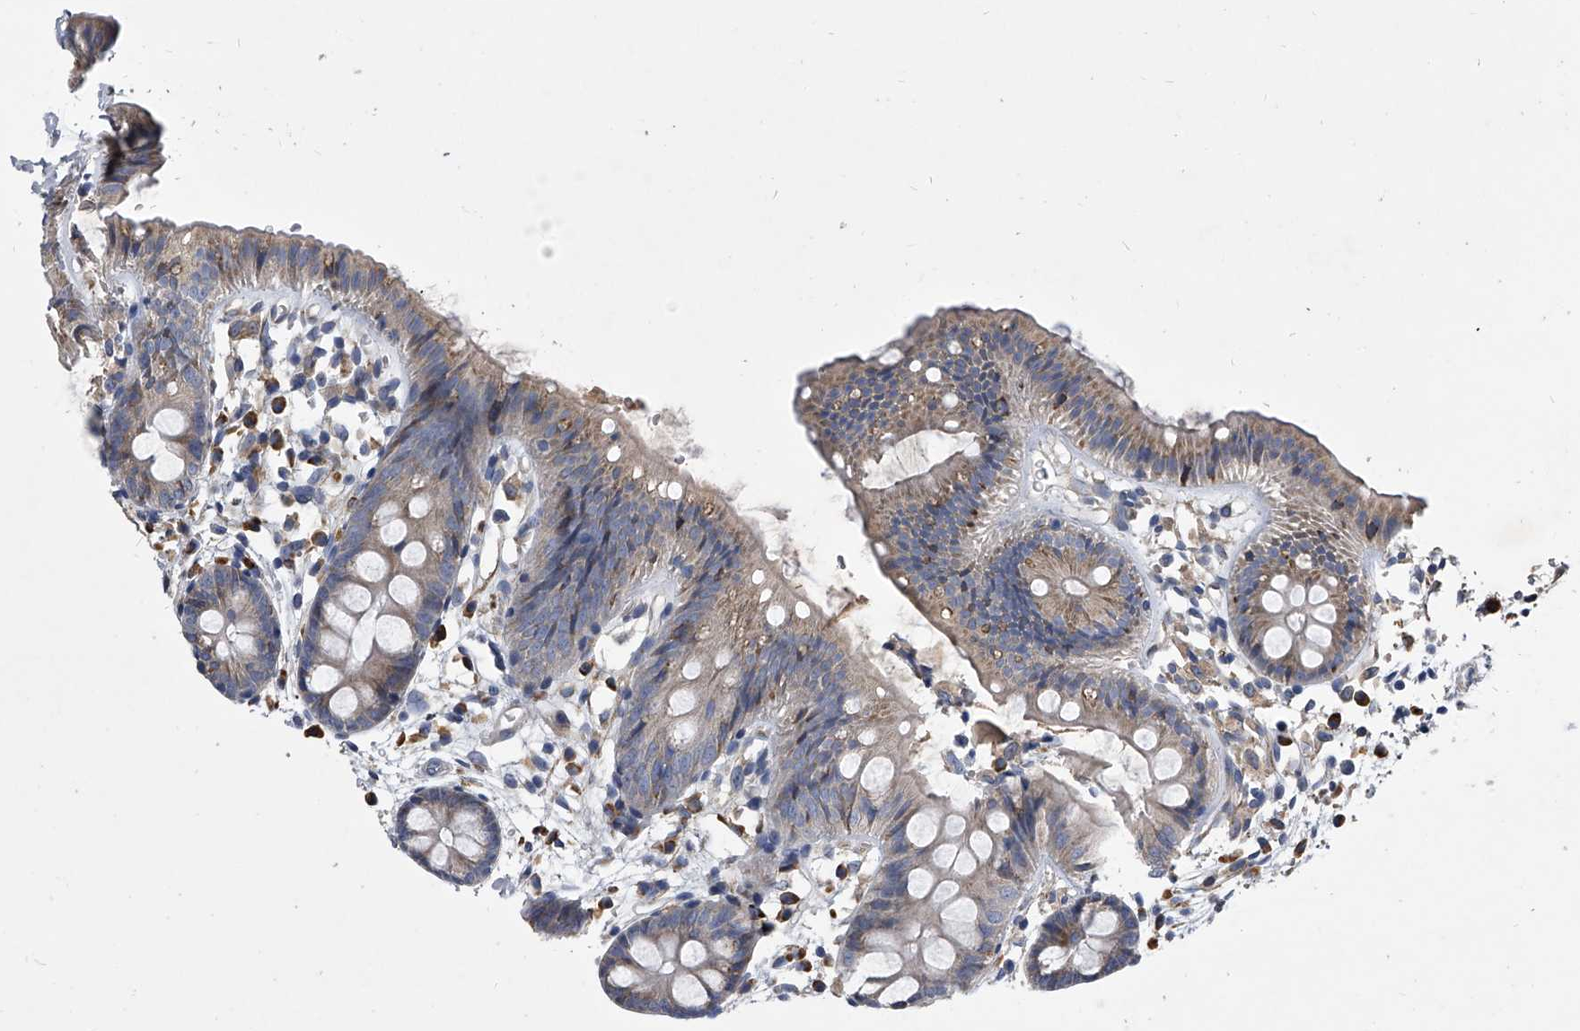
{"staining": {"intensity": "weak", "quantity": ">75%", "location": "cytoplasmic/membranous"}, "tissue": "colon", "cell_type": "Endothelial cells", "image_type": "normal", "snomed": [{"axis": "morphology", "description": "Normal tissue, NOS"}, {"axis": "topography", "description": "Colon"}], "caption": "Immunohistochemical staining of unremarkable human colon shows weak cytoplasmic/membranous protein staining in approximately >75% of endothelial cells.", "gene": "CCR4", "patient": {"sex": "male", "age": 56}}